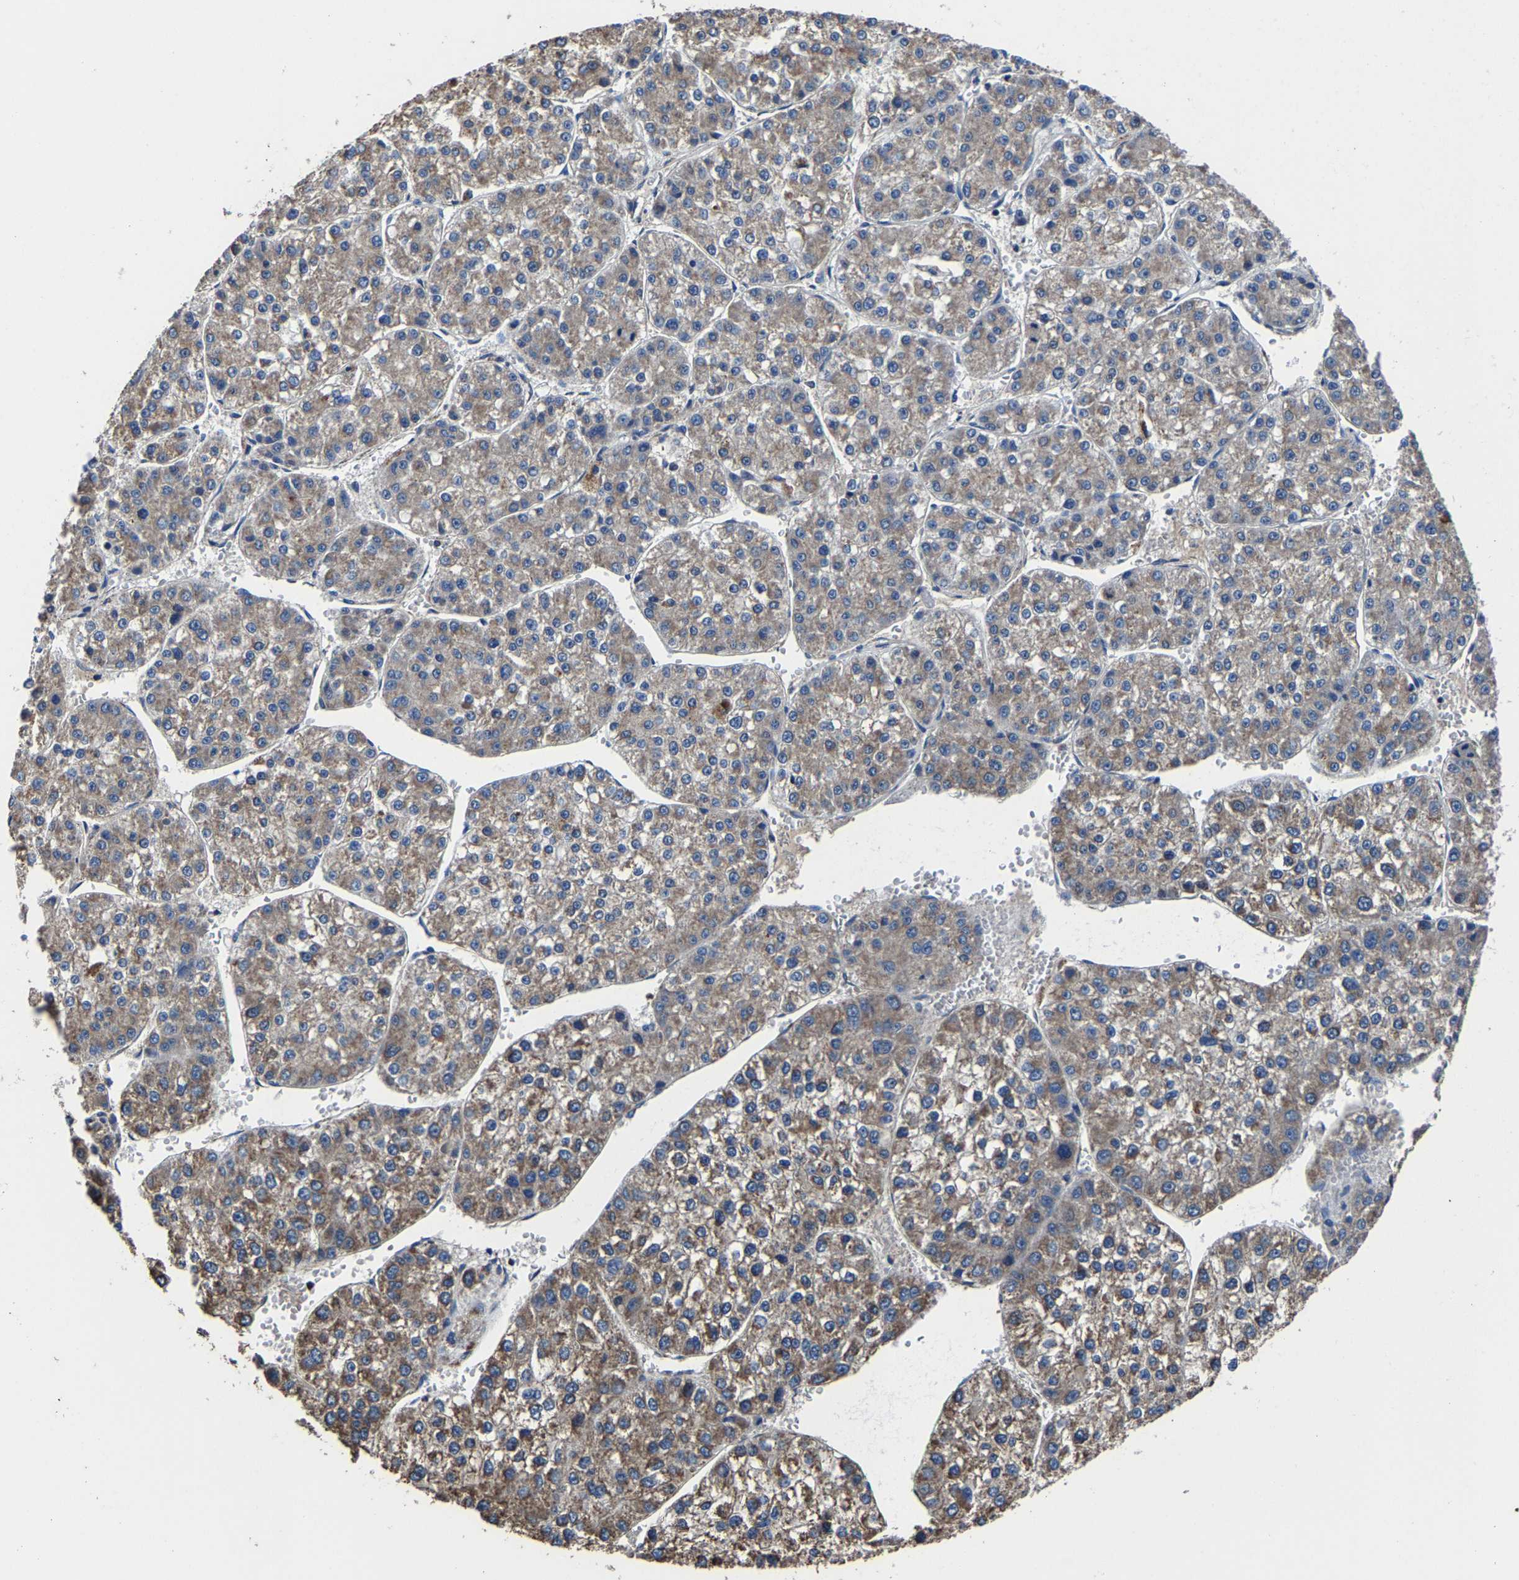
{"staining": {"intensity": "weak", "quantity": ">75%", "location": "cytoplasmic/membranous"}, "tissue": "liver cancer", "cell_type": "Tumor cells", "image_type": "cancer", "snomed": [{"axis": "morphology", "description": "Carcinoma, Hepatocellular, NOS"}, {"axis": "topography", "description": "Liver"}], "caption": "The photomicrograph shows a brown stain indicating the presence of a protein in the cytoplasmic/membranous of tumor cells in liver hepatocellular carcinoma.", "gene": "ZCCHC7", "patient": {"sex": "female", "age": 73}}